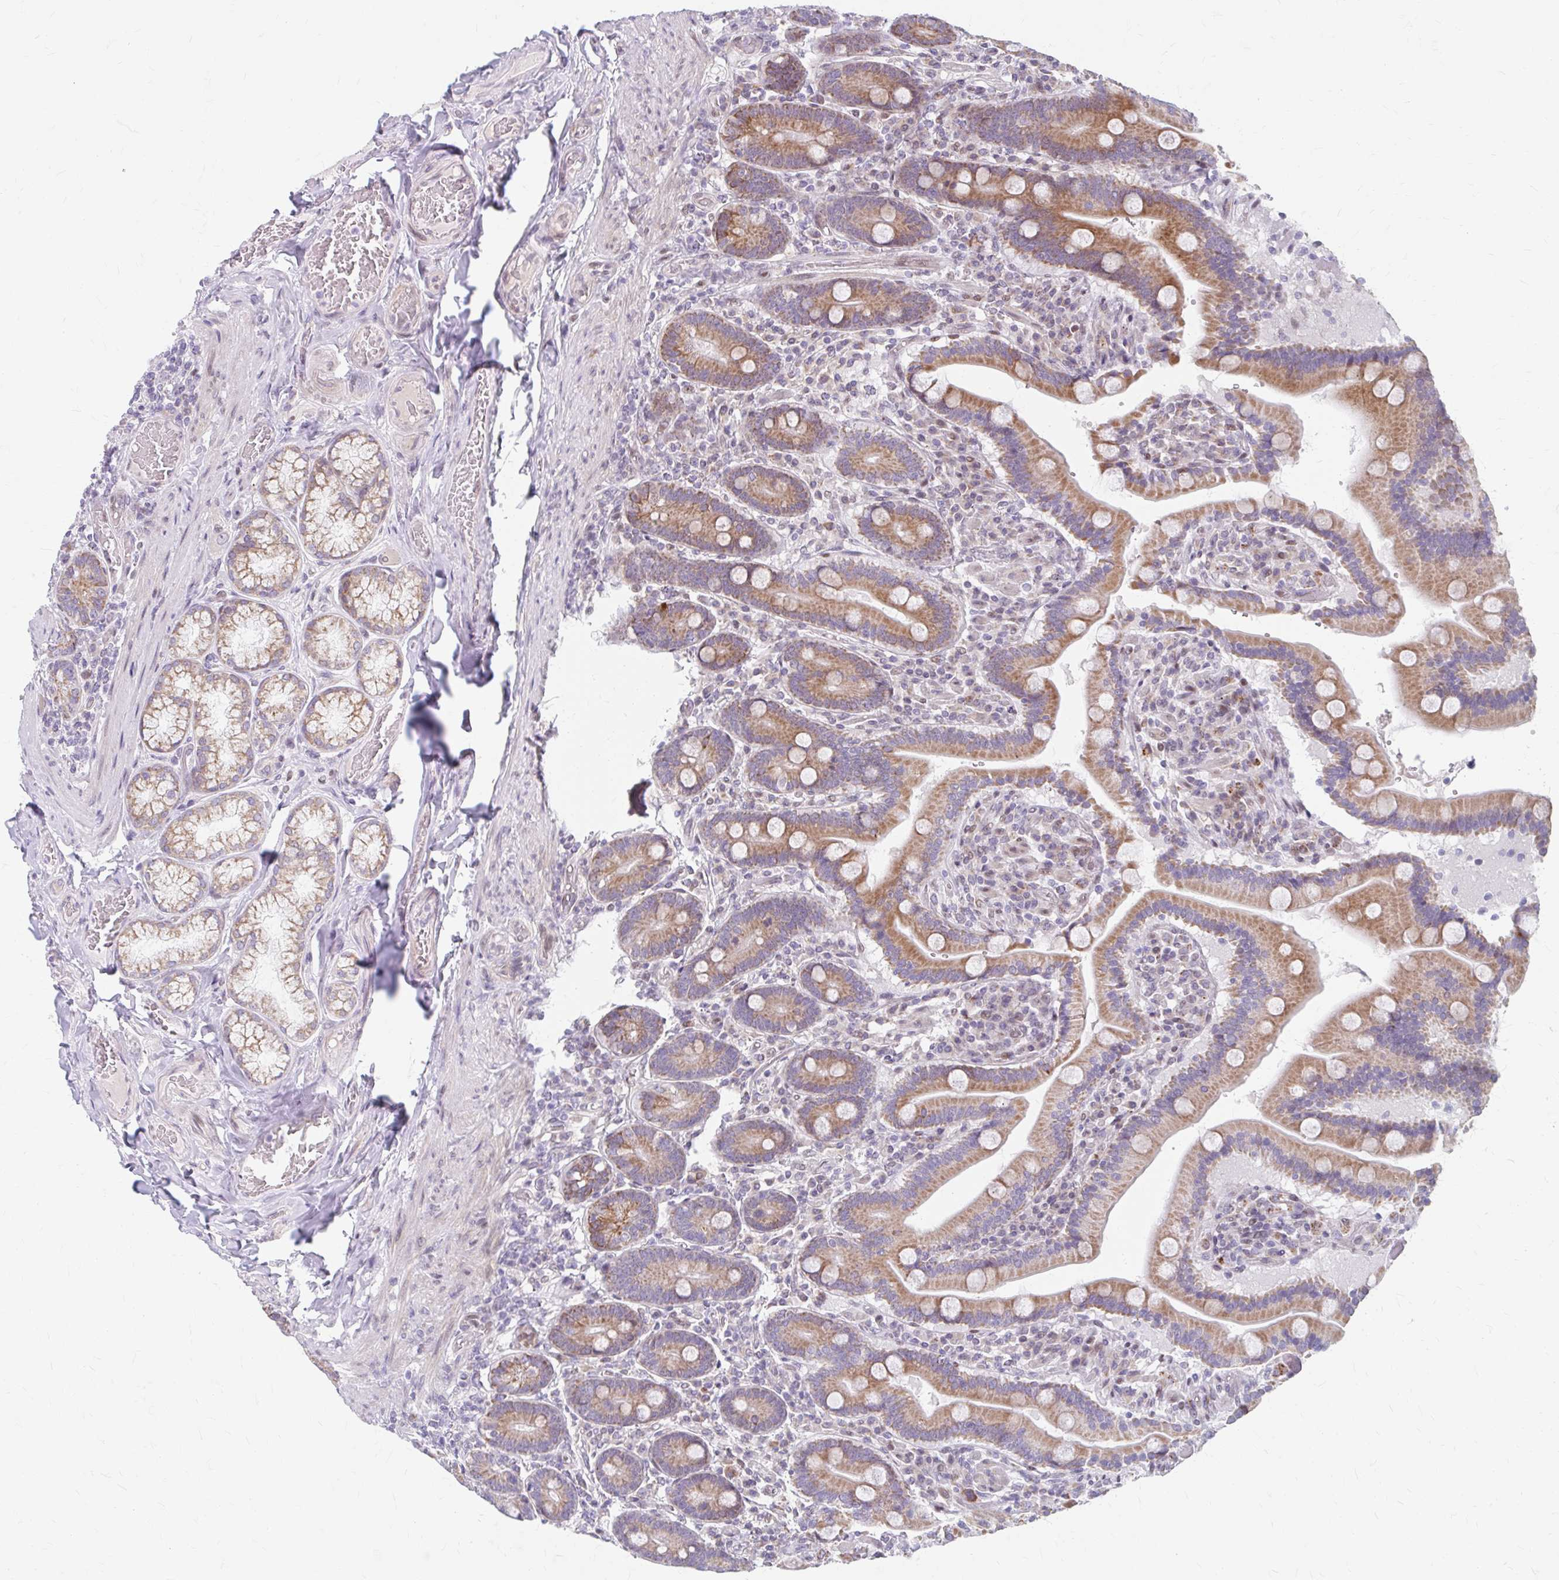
{"staining": {"intensity": "moderate", "quantity": ">75%", "location": "cytoplasmic/membranous"}, "tissue": "duodenum", "cell_type": "Glandular cells", "image_type": "normal", "snomed": [{"axis": "morphology", "description": "Normal tissue, NOS"}, {"axis": "topography", "description": "Duodenum"}], "caption": "This is a micrograph of immunohistochemistry (IHC) staining of unremarkable duodenum, which shows moderate positivity in the cytoplasmic/membranous of glandular cells.", "gene": "BEAN1", "patient": {"sex": "female", "age": 62}}